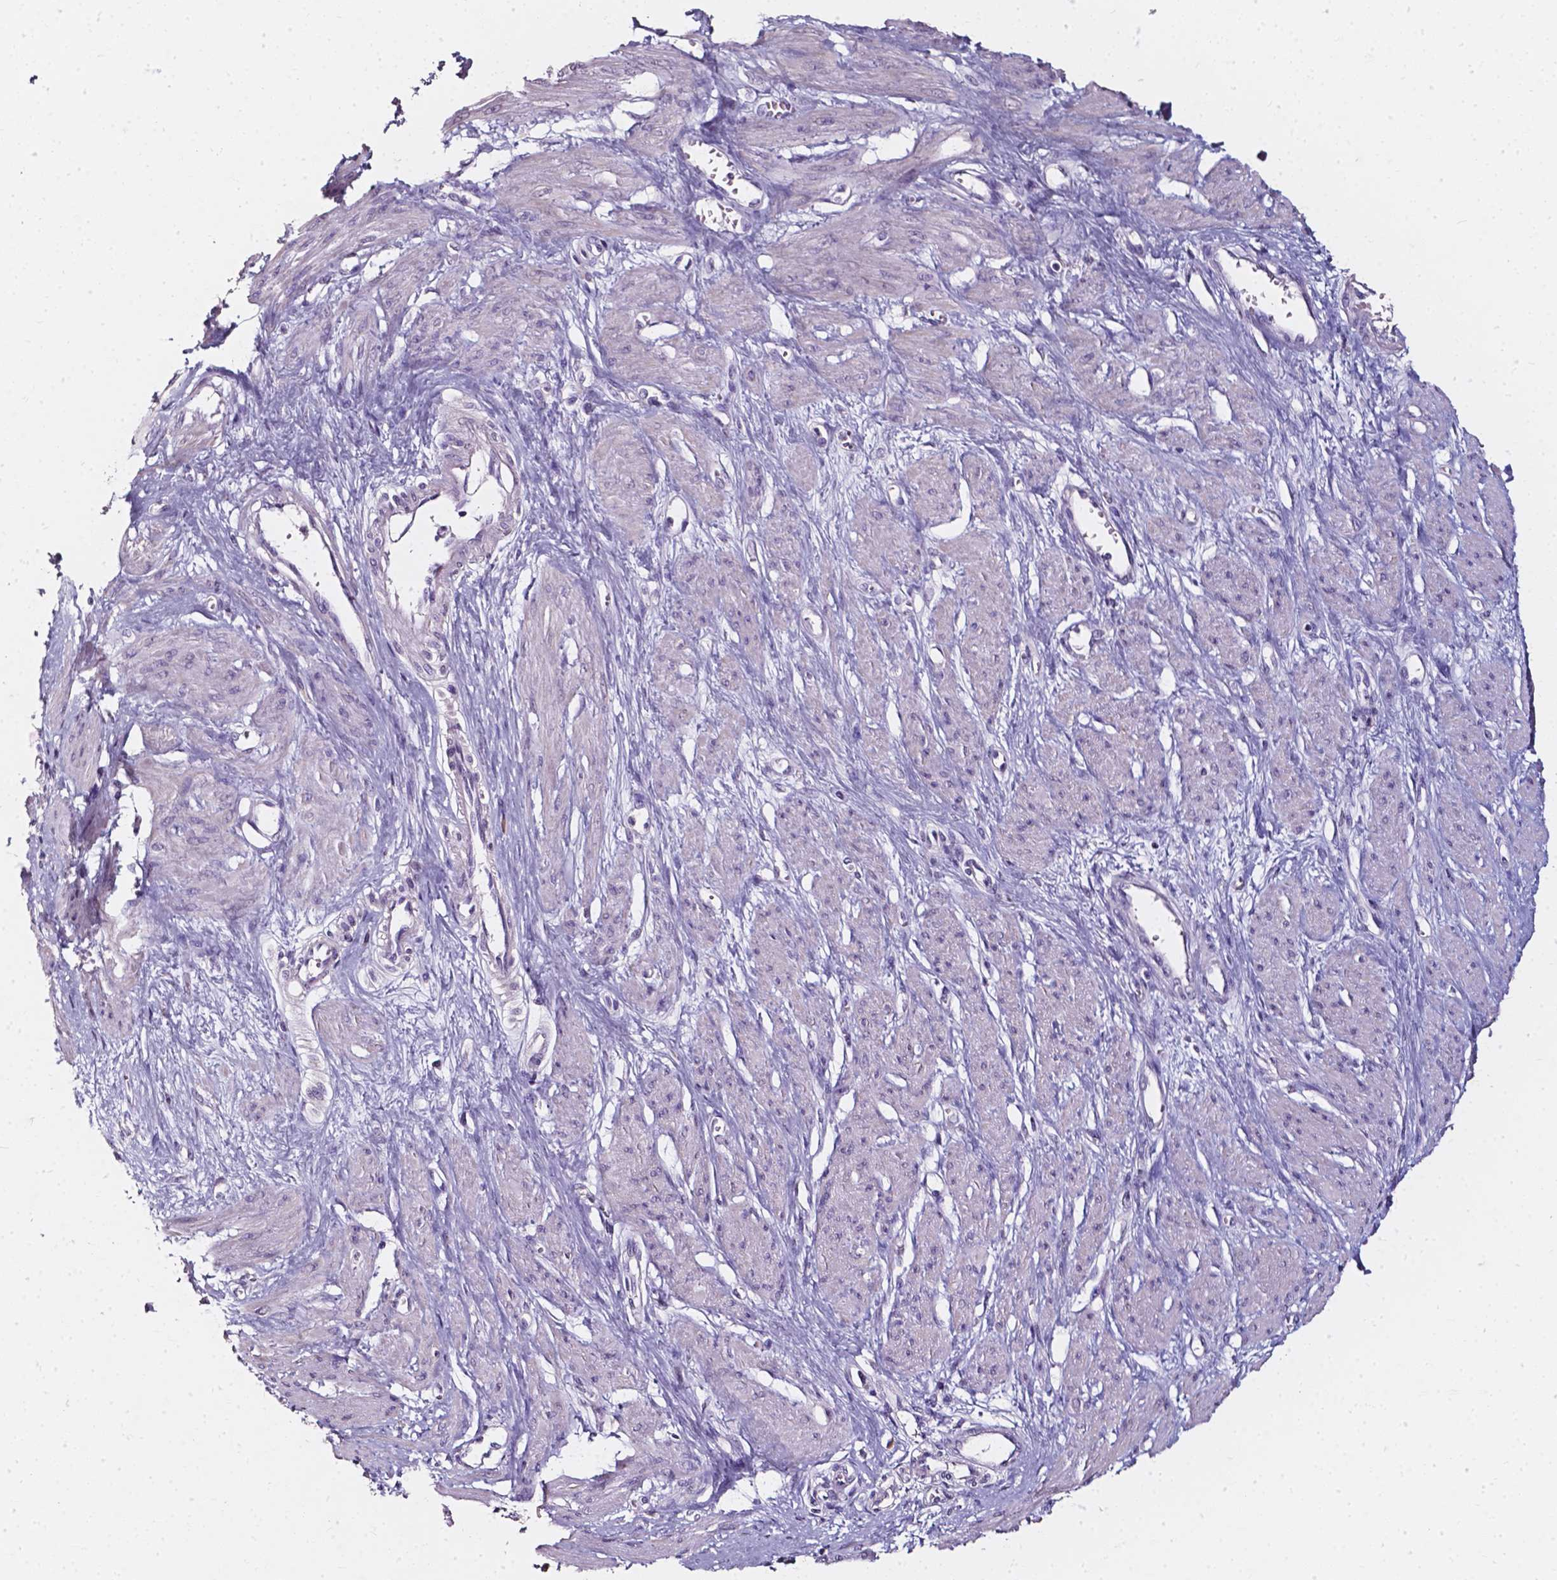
{"staining": {"intensity": "weak", "quantity": "<25%", "location": "cytoplasmic/membranous"}, "tissue": "smooth muscle", "cell_type": "Smooth muscle cells", "image_type": "normal", "snomed": [{"axis": "morphology", "description": "Normal tissue, NOS"}, {"axis": "topography", "description": "Smooth muscle"}, {"axis": "topography", "description": "Uterus"}], "caption": "Photomicrograph shows no significant protein staining in smooth muscle cells of unremarkable smooth muscle.", "gene": "AKR1B10", "patient": {"sex": "female", "age": 39}}